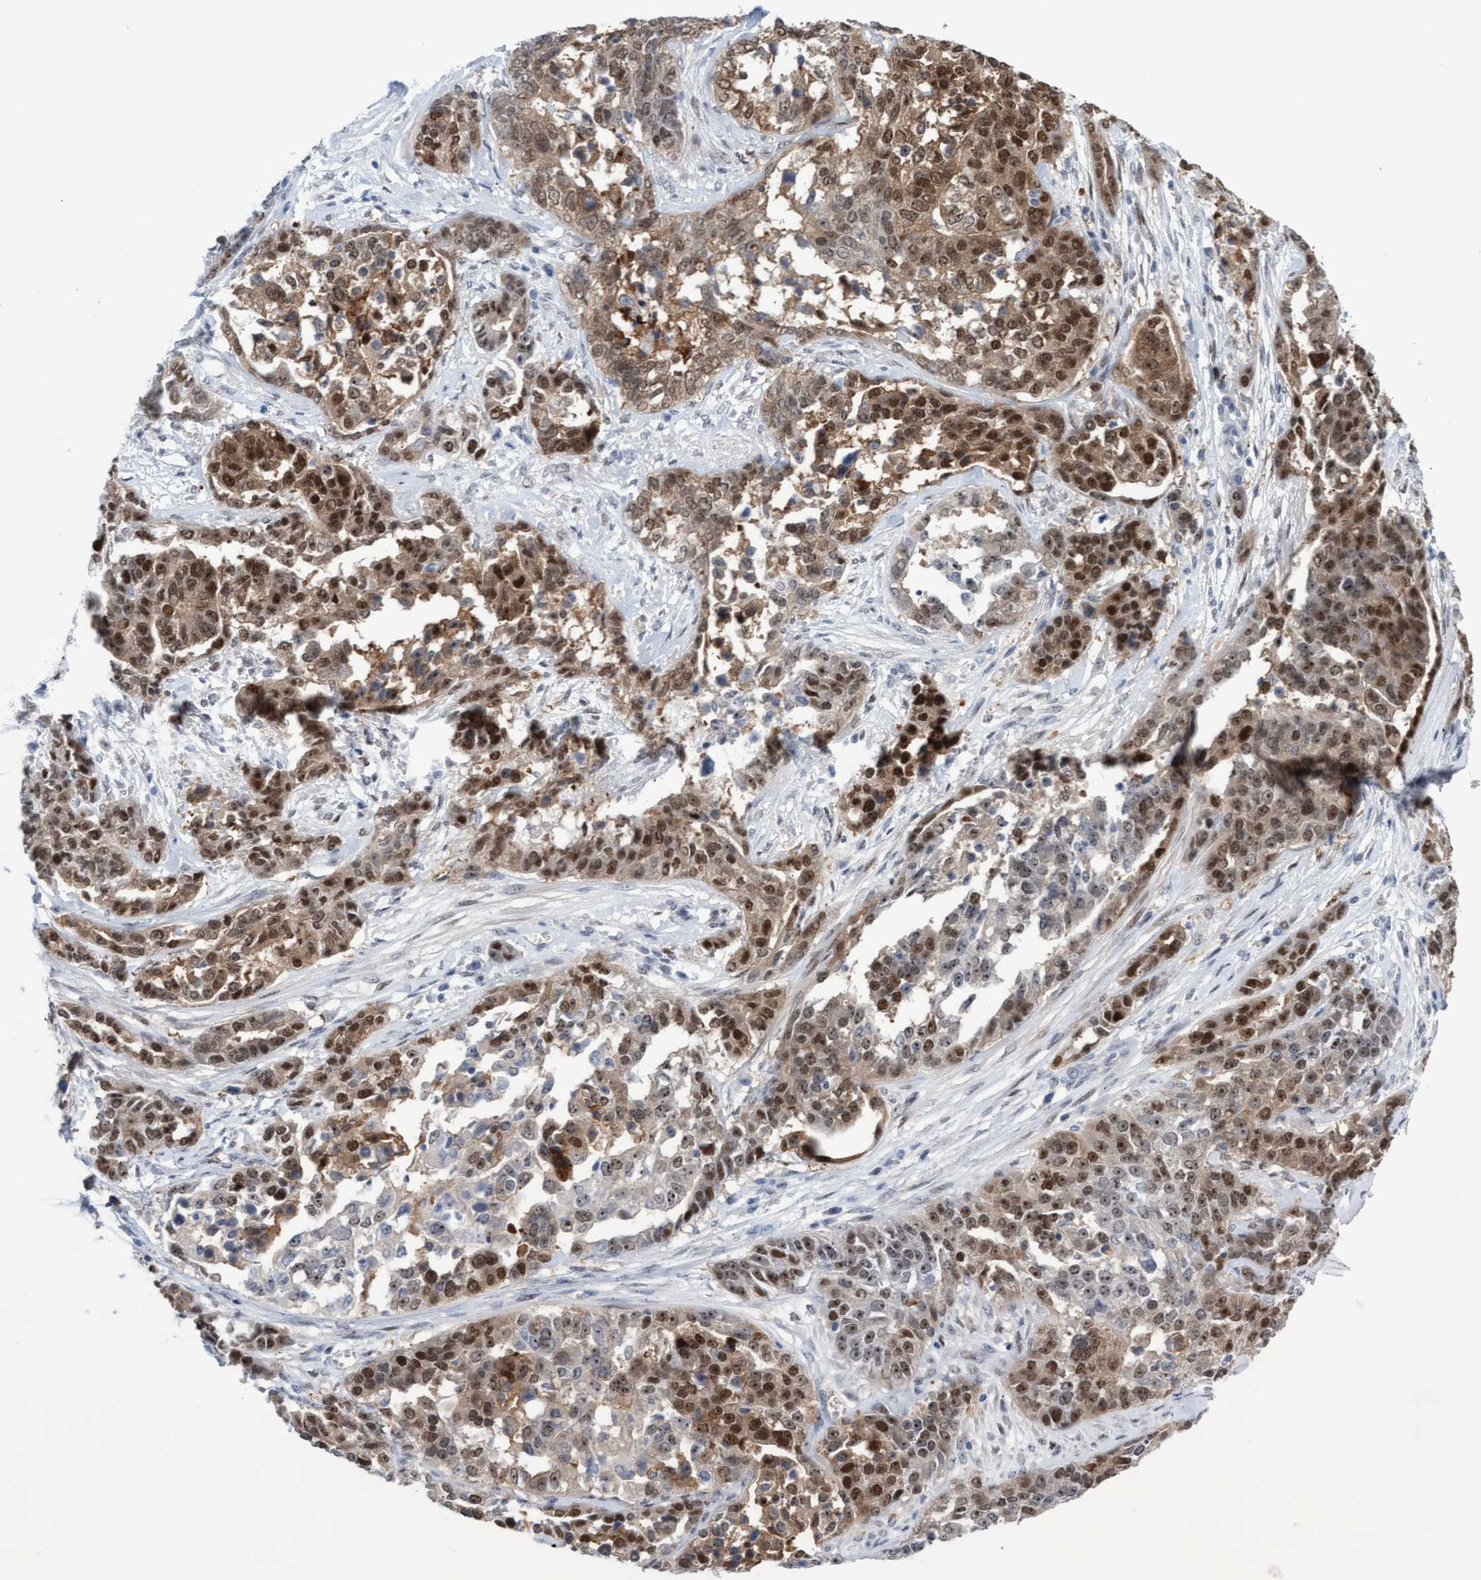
{"staining": {"intensity": "moderate", "quantity": ">75%", "location": "cytoplasmic/membranous,nuclear"}, "tissue": "ovarian cancer", "cell_type": "Tumor cells", "image_type": "cancer", "snomed": [{"axis": "morphology", "description": "Cystadenocarcinoma, serous, NOS"}, {"axis": "topography", "description": "Ovary"}], "caption": "Immunohistochemistry (IHC) of ovarian cancer (serous cystadenocarcinoma) displays medium levels of moderate cytoplasmic/membranous and nuclear expression in approximately >75% of tumor cells. Using DAB (3,3'-diaminobenzidine) (brown) and hematoxylin (blue) stains, captured at high magnification using brightfield microscopy.", "gene": "PINX1", "patient": {"sex": "female", "age": 44}}